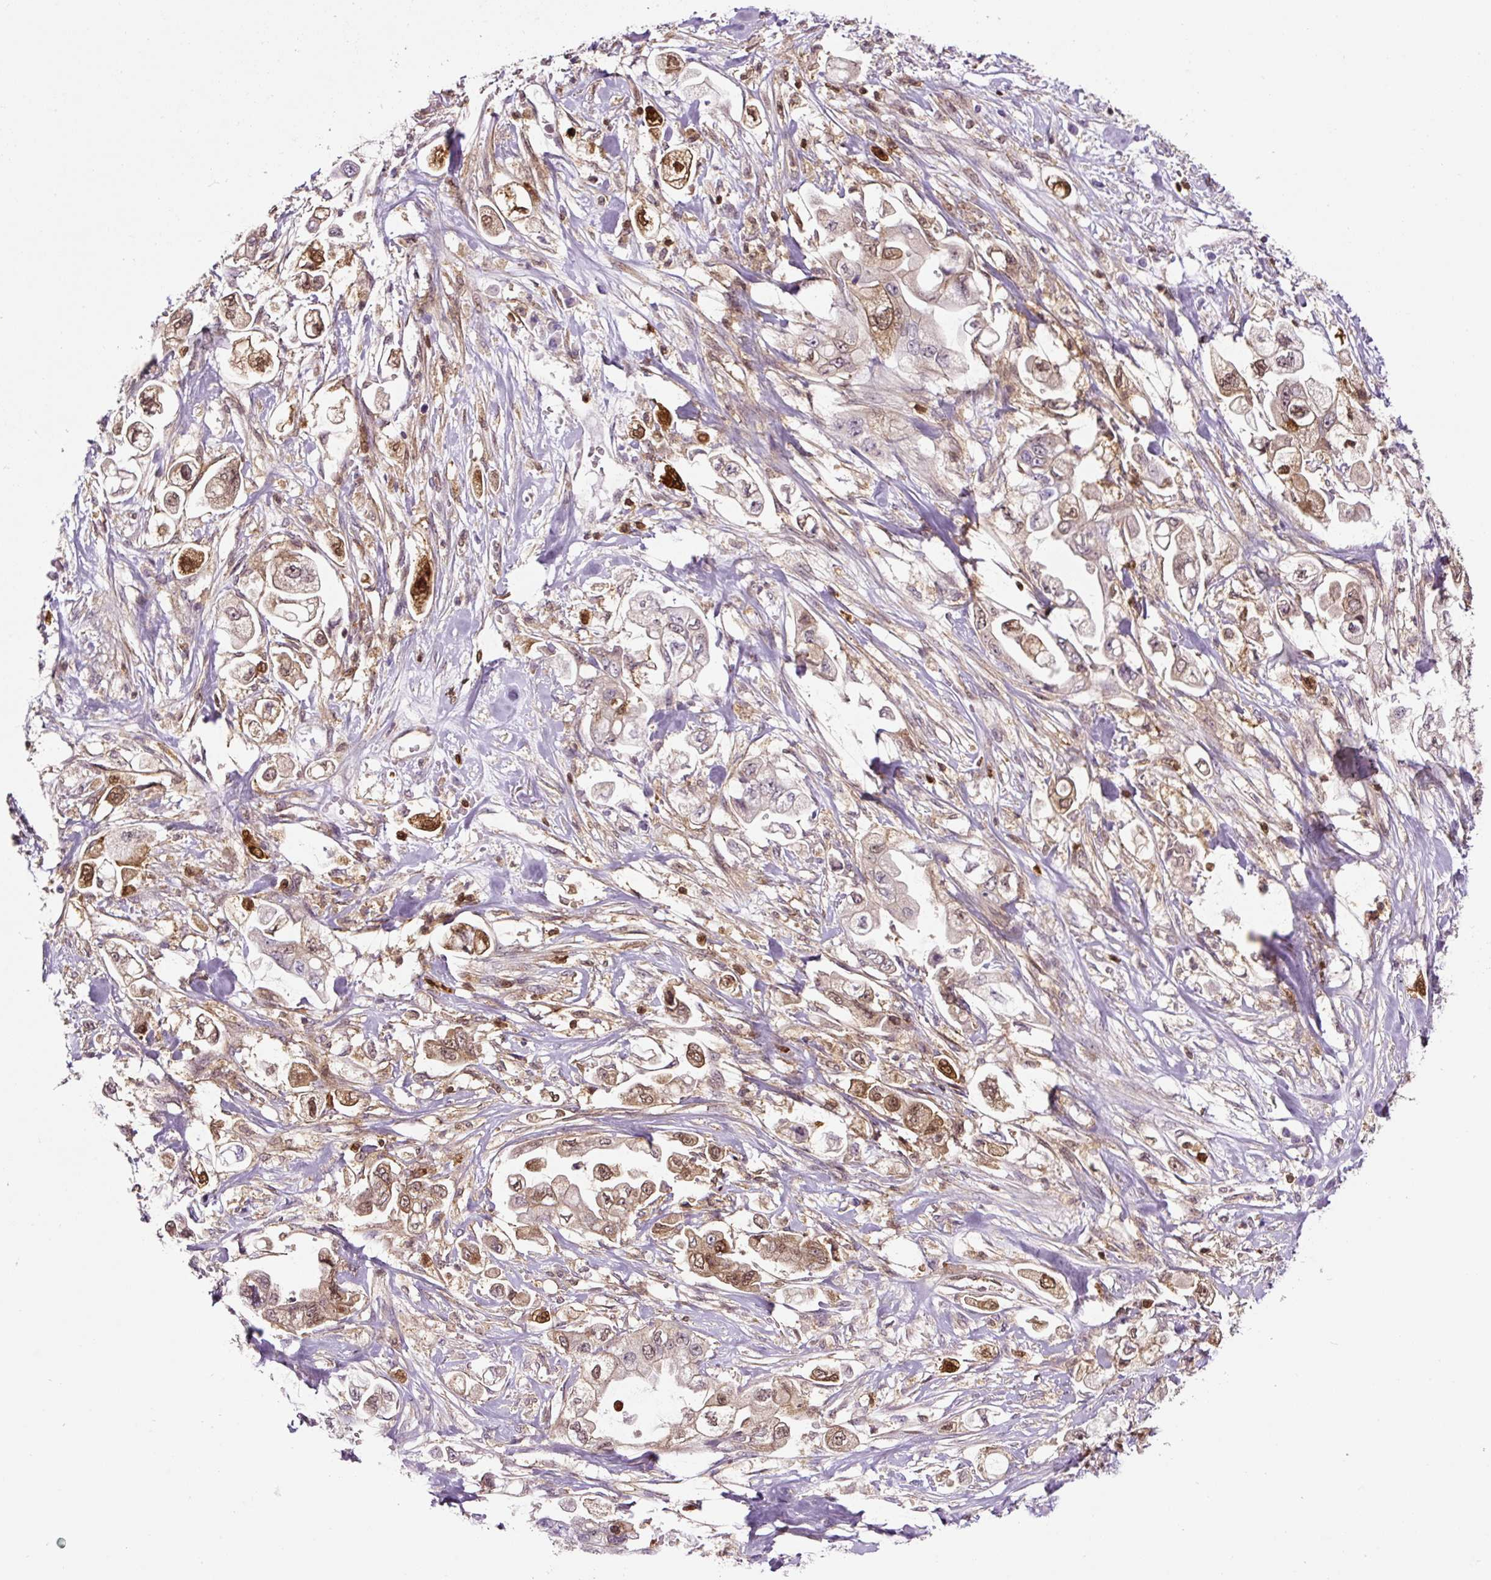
{"staining": {"intensity": "weak", "quantity": "25%-75%", "location": "cytoplasmic/membranous,nuclear"}, "tissue": "stomach cancer", "cell_type": "Tumor cells", "image_type": "cancer", "snomed": [{"axis": "morphology", "description": "Adenocarcinoma, NOS"}, {"axis": "topography", "description": "Stomach"}], "caption": "A high-resolution histopathology image shows immunohistochemistry (IHC) staining of stomach cancer, which displays weak cytoplasmic/membranous and nuclear staining in about 25%-75% of tumor cells. Nuclei are stained in blue.", "gene": "ANXA1", "patient": {"sex": "male", "age": 62}}